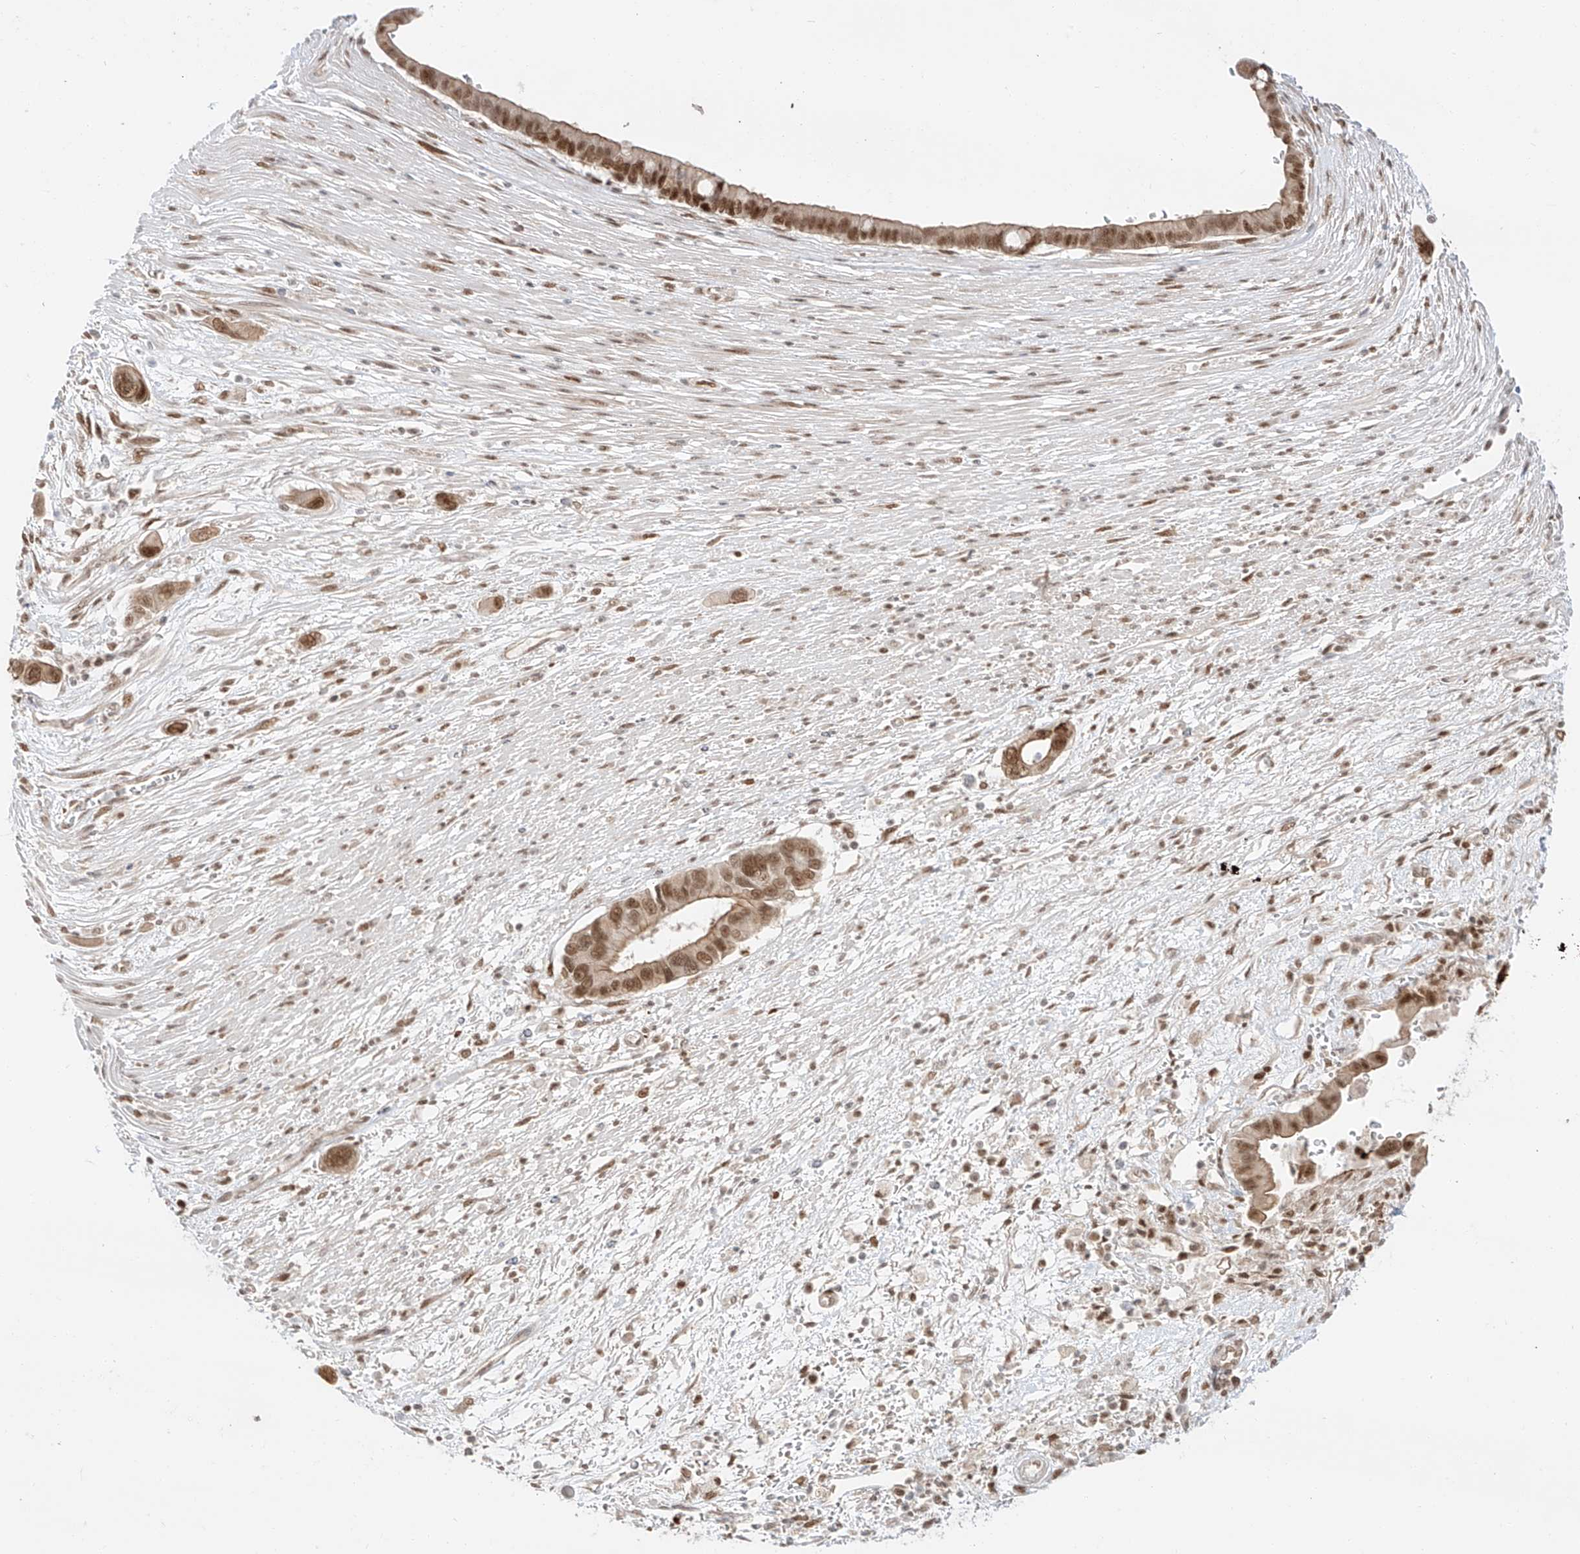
{"staining": {"intensity": "moderate", "quantity": ">75%", "location": "cytoplasmic/membranous,nuclear"}, "tissue": "pancreatic cancer", "cell_type": "Tumor cells", "image_type": "cancer", "snomed": [{"axis": "morphology", "description": "Adenocarcinoma, NOS"}, {"axis": "topography", "description": "Pancreas"}], "caption": "A high-resolution micrograph shows IHC staining of pancreatic adenocarcinoma, which reveals moderate cytoplasmic/membranous and nuclear positivity in approximately >75% of tumor cells.", "gene": "POGK", "patient": {"sex": "male", "age": 68}}